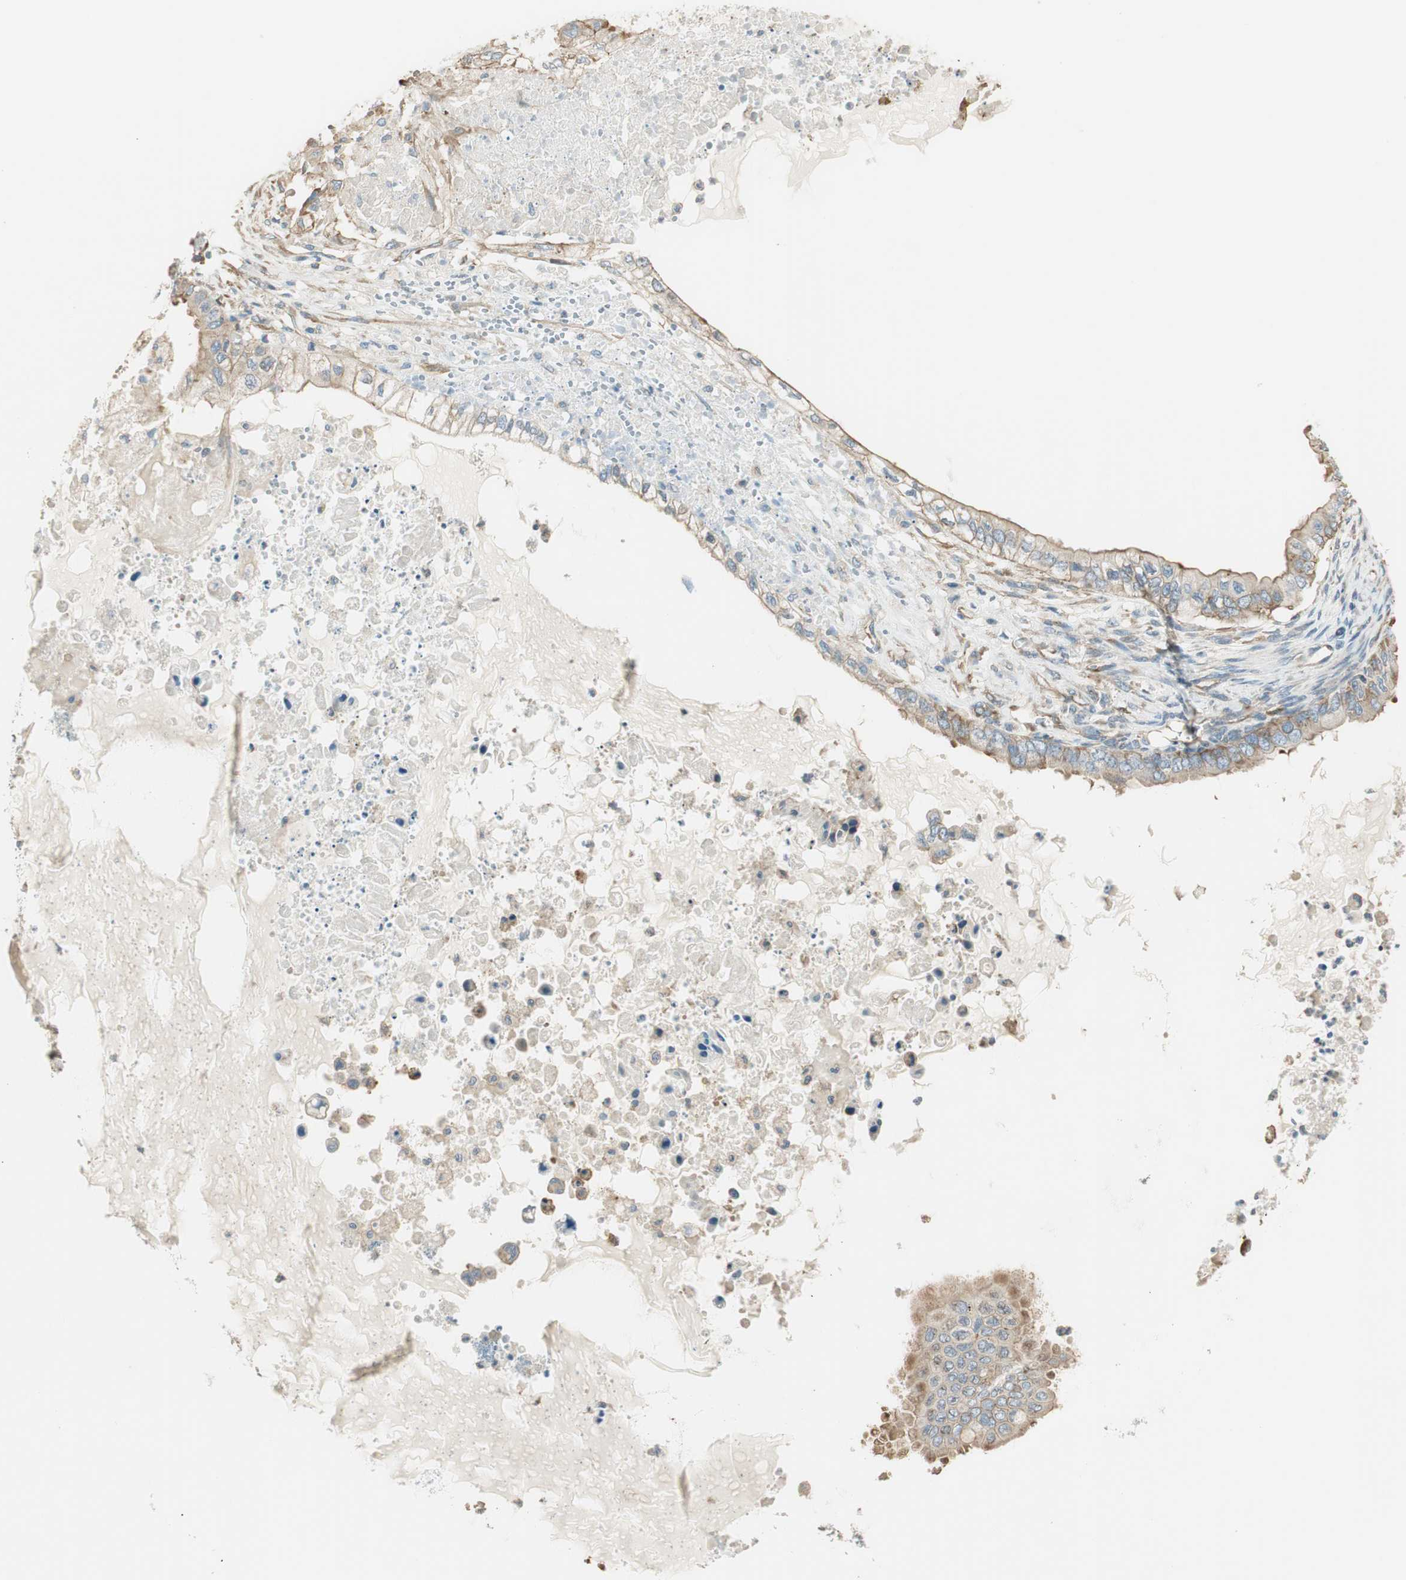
{"staining": {"intensity": "moderate", "quantity": ">75%", "location": "cytoplasmic/membranous"}, "tissue": "ovarian cancer", "cell_type": "Tumor cells", "image_type": "cancer", "snomed": [{"axis": "morphology", "description": "Cystadenocarcinoma, mucinous, NOS"}, {"axis": "topography", "description": "Ovary"}], "caption": "Immunohistochemistry of ovarian mucinous cystadenocarcinoma demonstrates medium levels of moderate cytoplasmic/membranous staining in about >75% of tumor cells.", "gene": "PI4K2B", "patient": {"sex": "female", "age": 80}}